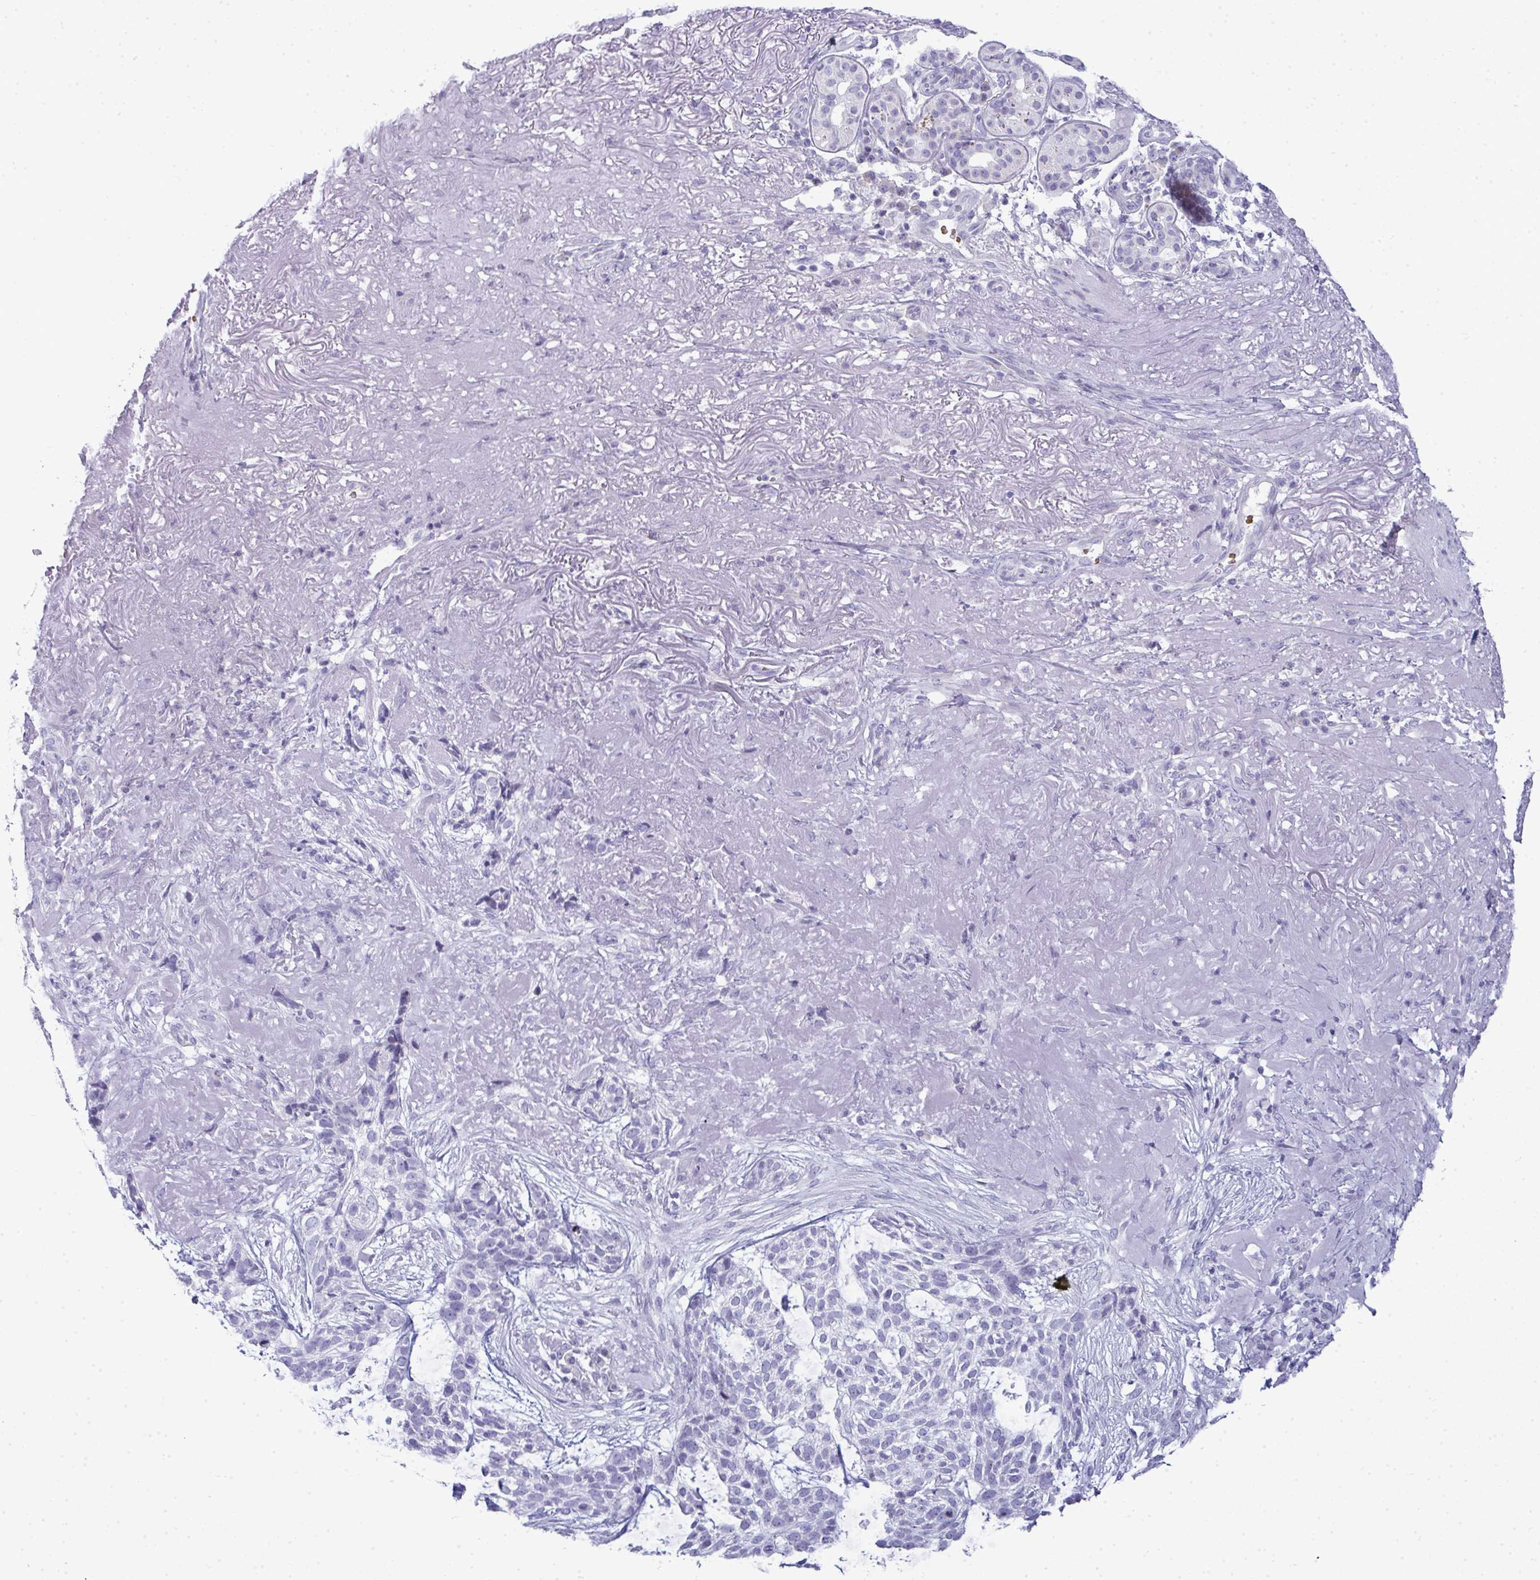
{"staining": {"intensity": "negative", "quantity": "none", "location": "none"}, "tissue": "skin cancer", "cell_type": "Tumor cells", "image_type": "cancer", "snomed": [{"axis": "morphology", "description": "Basal cell carcinoma"}, {"axis": "topography", "description": "Skin"}, {"axis": "topography", "description": "Skin of face"}], "caption": "Tumor cells are negative for brown protein staining in skin basal cell carcinoma.", "gene": "ZNF182", "patient": {"sex": "female", "age": 80}}